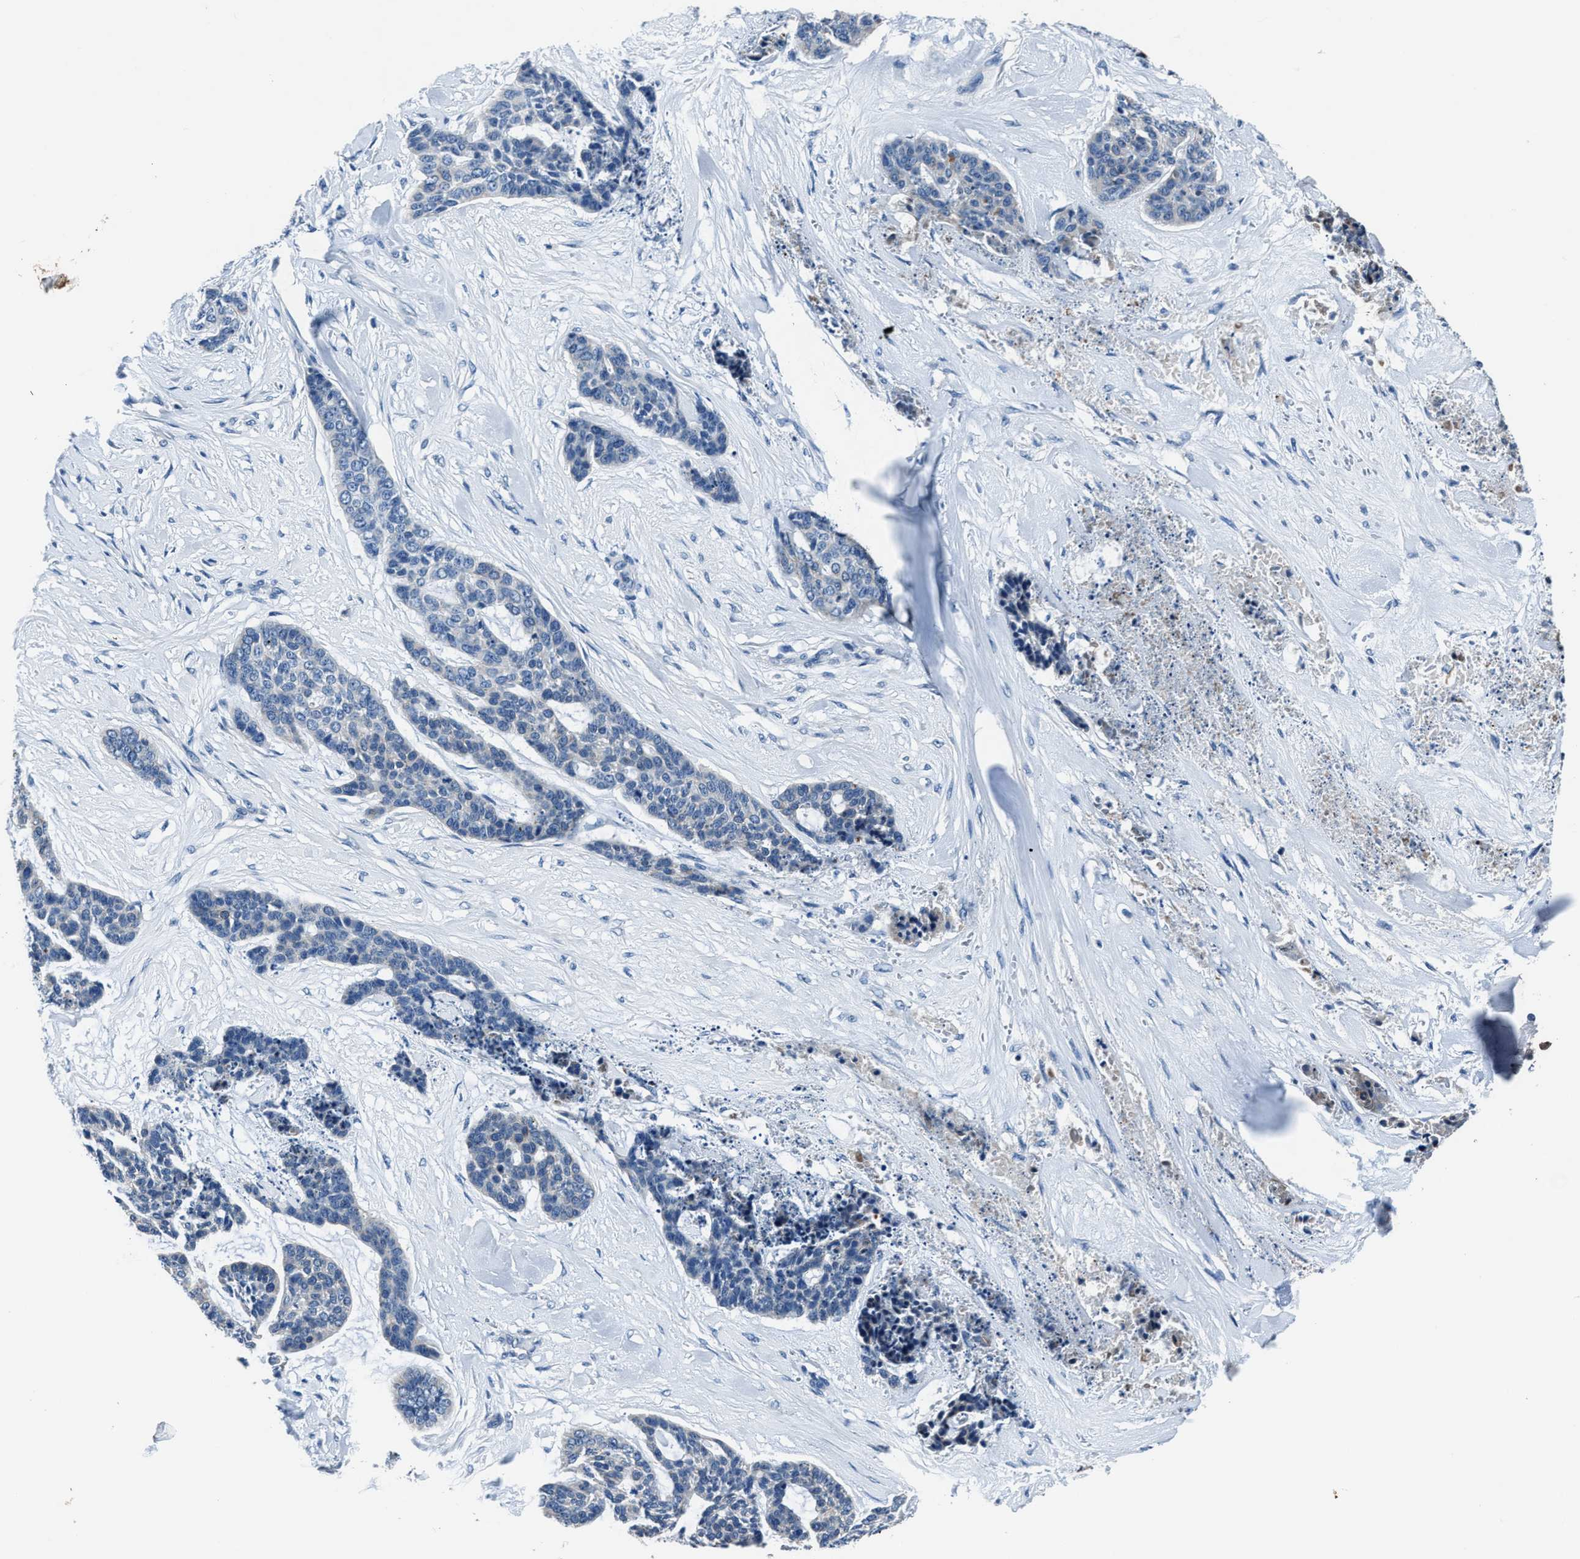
{"staining": {"intensity": "negative", "quantity": "none", "location": "none"}, "tissue": "skin cancer", "cell_type": "Tumor cells", "image_type": "cancer", "snomed": [{"axis": "morphology", "description": "Basal cell carcinoma"}, {"axis": "topography", "description": "Skin"}], "caption": "Micrograph shows no significant protein positivity in tumor cells of skin cancer.", "gene": "FGL2", "patient": {"sex": "female", "age": 64}}